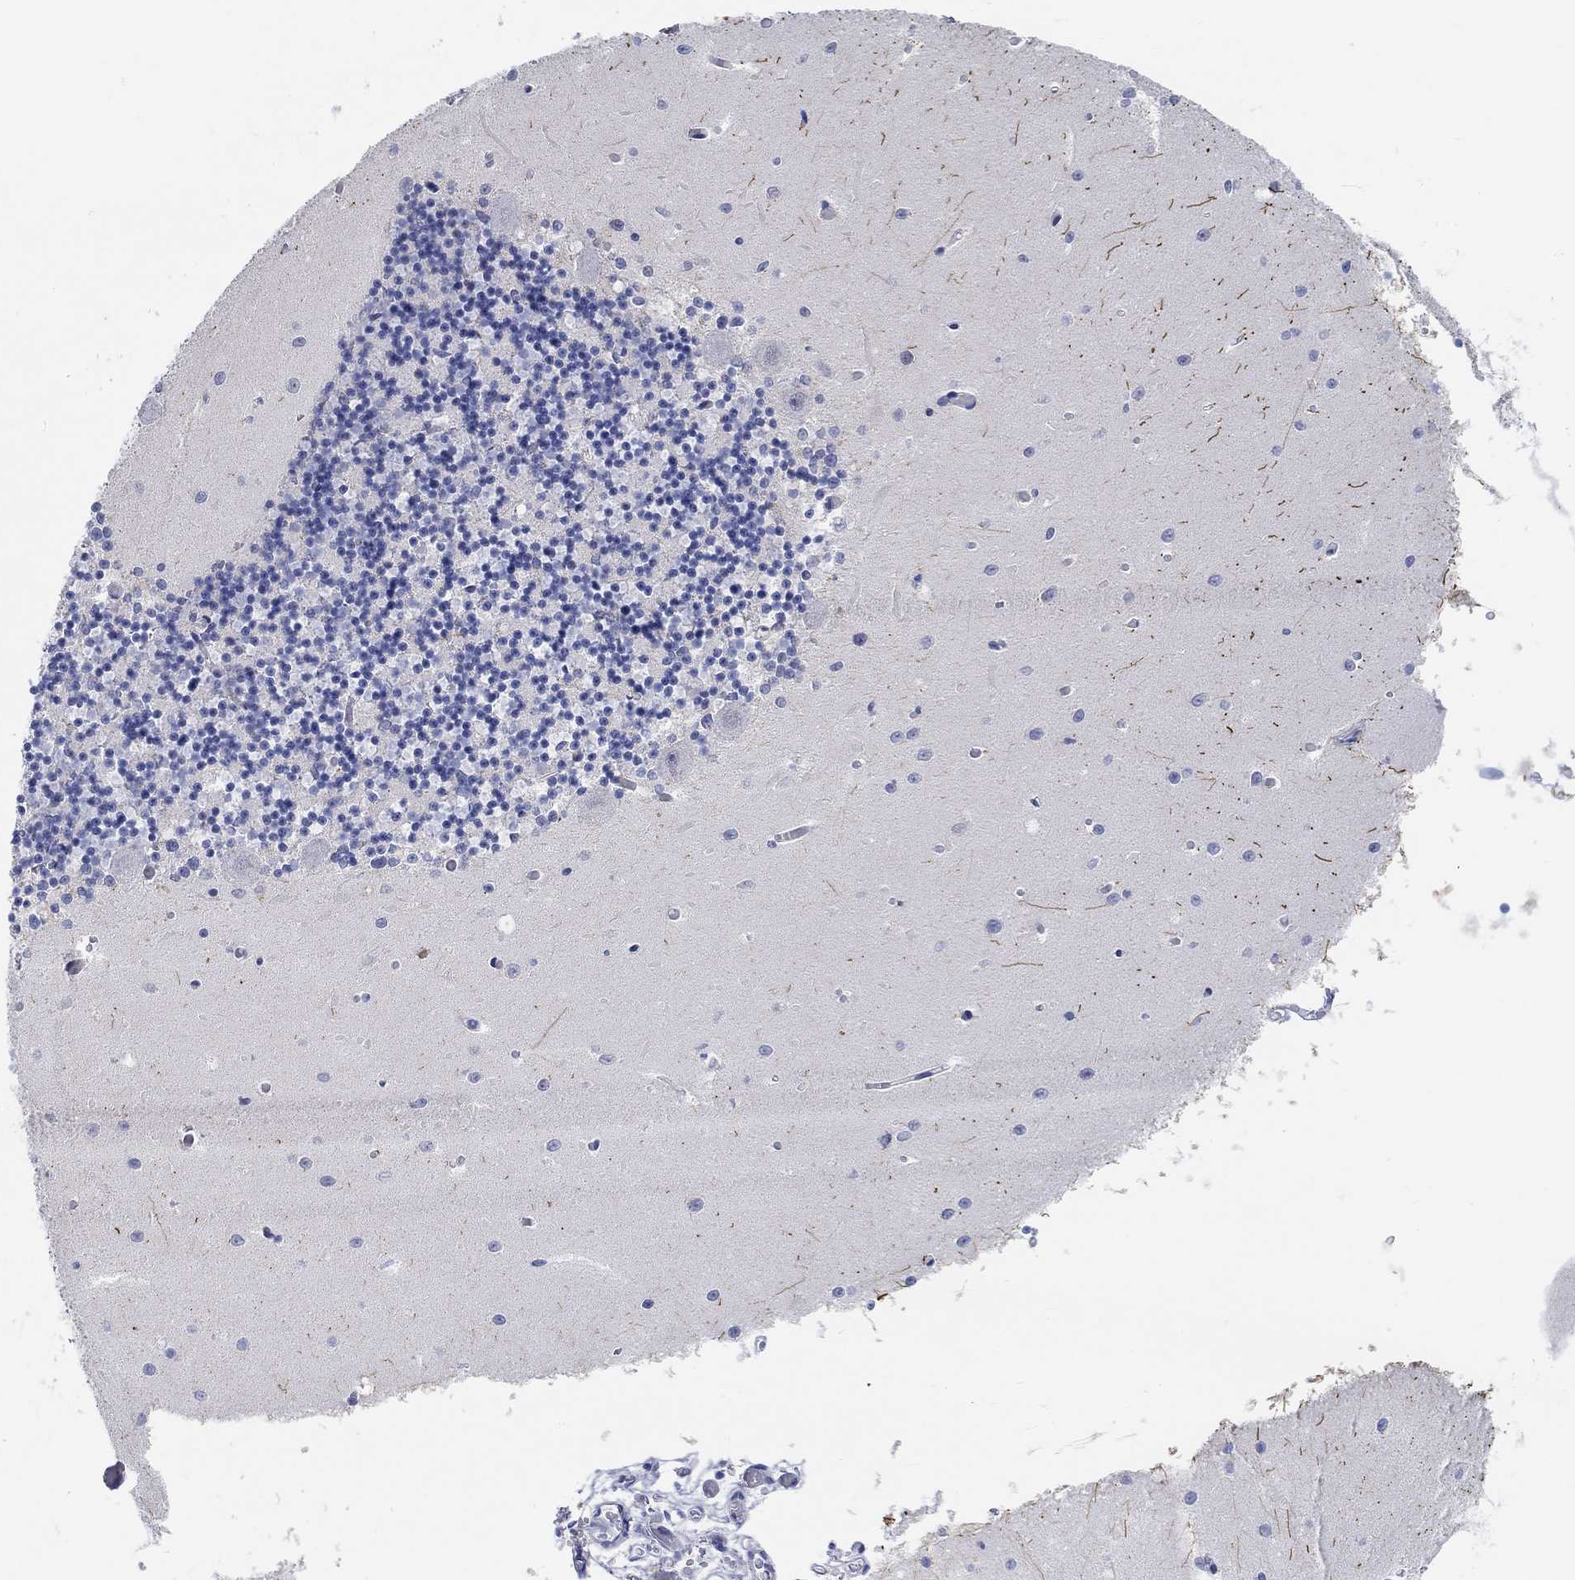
{"staining": {"intensity": "negative", "quantity": "none", "location": "none"}, "tissue": "cerebellum", "cell_type": "Cells in granular layer", "image_type": "normal", "snomed": [{"axis": "morphology", "description": "Normal tissue, NOS"}, {"axis": "topography", "description": "Cerebellum"}], "caption": "A high-resolution micrograph shows IHC staining of unremarkable cerebellum, which displays no significant expression in cells in granular layer.", "gene": "SNTG2", "patient": {"sex": "female", "age": 64}}